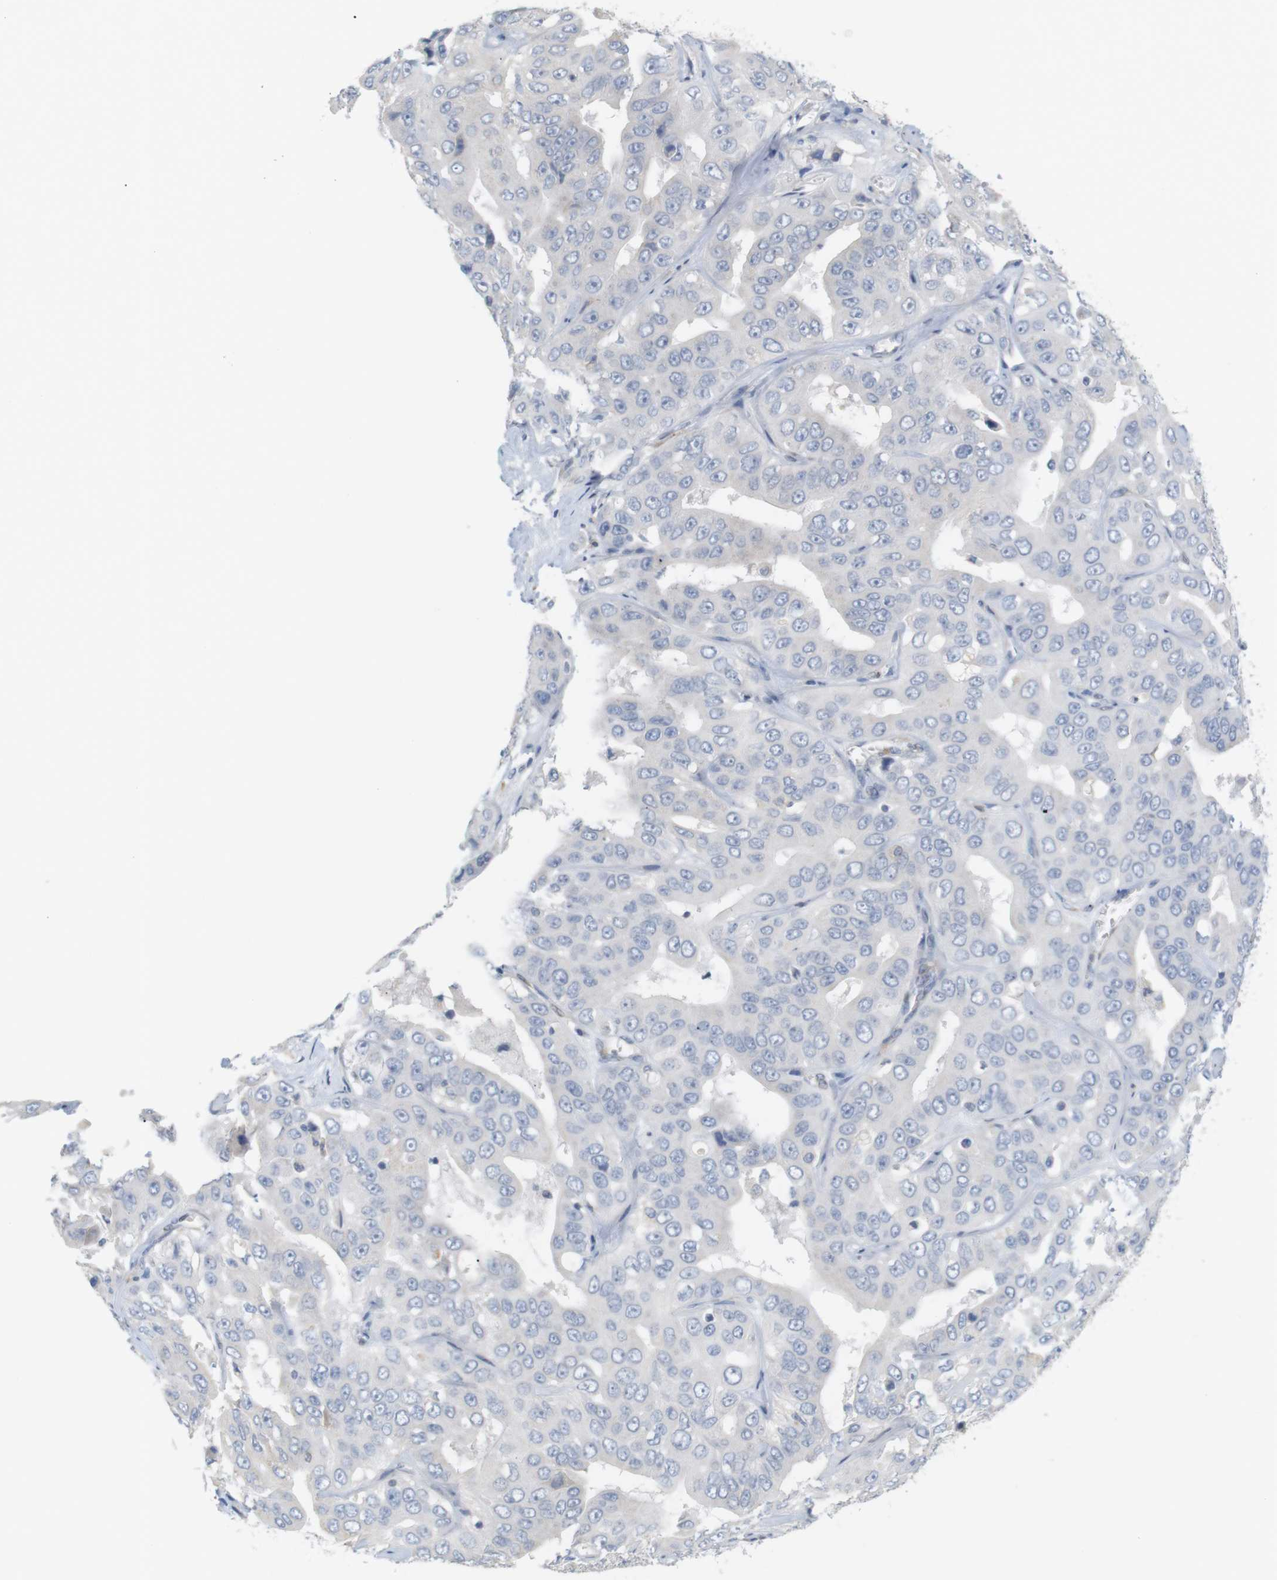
{"staining": {"intensity": "negative", "quantity": "none", "location": "none"}, "tissue": "liver cancer", "cell_type": "Tumor cells", "image_type": "cancer", "snomed": [{"axis": "morphology", "description": "Cholangiocarcinoma"}, {"axis": "topography", "description": "Liver"}], "caption": "Liver cancer was stained to show a protein in brown. There is no significant staining in tumor cells. (IHC, brightfield microscopy, high magnification).", "gene": "ITPR1", "patient": {"sex": "female", "age": 52}}